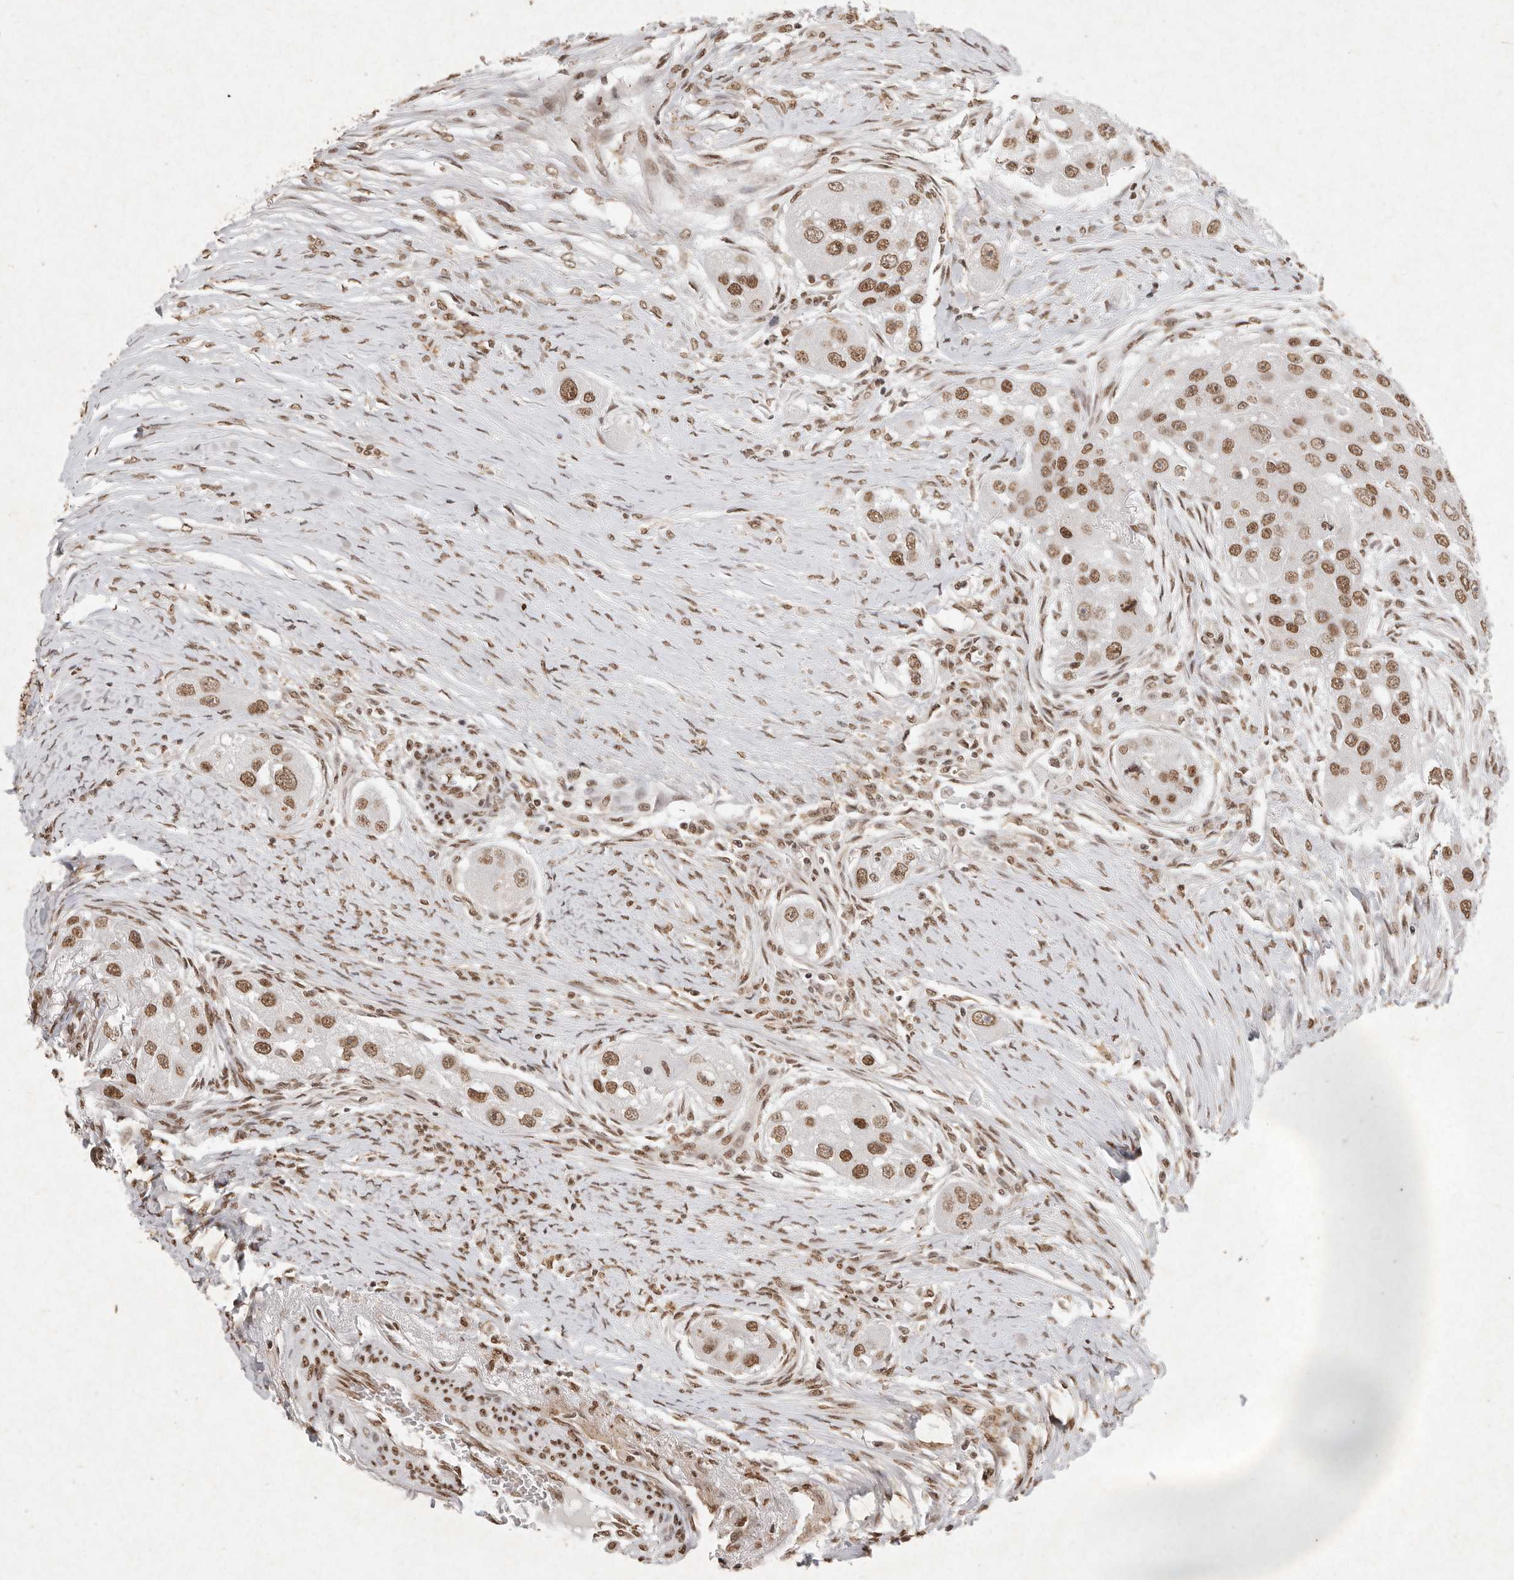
{"staining": {"intensity": "moderate", "quantity": ">75%", "location": "nuclear"}, "tissue": "head and neck cancer", "cell_type": "Tumor cells", "image_type": "cancer", "snomed": [{"axis": "morphology", "description": "Normal tissue, NOS"}, {"axis": "morphology", "description": "Squamous cell carcinoma, NOS"}, {"axis": "topography", "description": "Skeletal muscle"}, {"axis": "topography", "description": "Head-Neck"}], "caption": "A photomicrograph of human squamous cell carcinoma (head and neck) stained for a protein displays moderate nuclear brown staining in tumor cells. Immunohistochemistry stains the protein of interest in brown and the nuclei are stained blue.", "gene": "NKX3-2", "patient": {"sex": "male", "age": 51}}